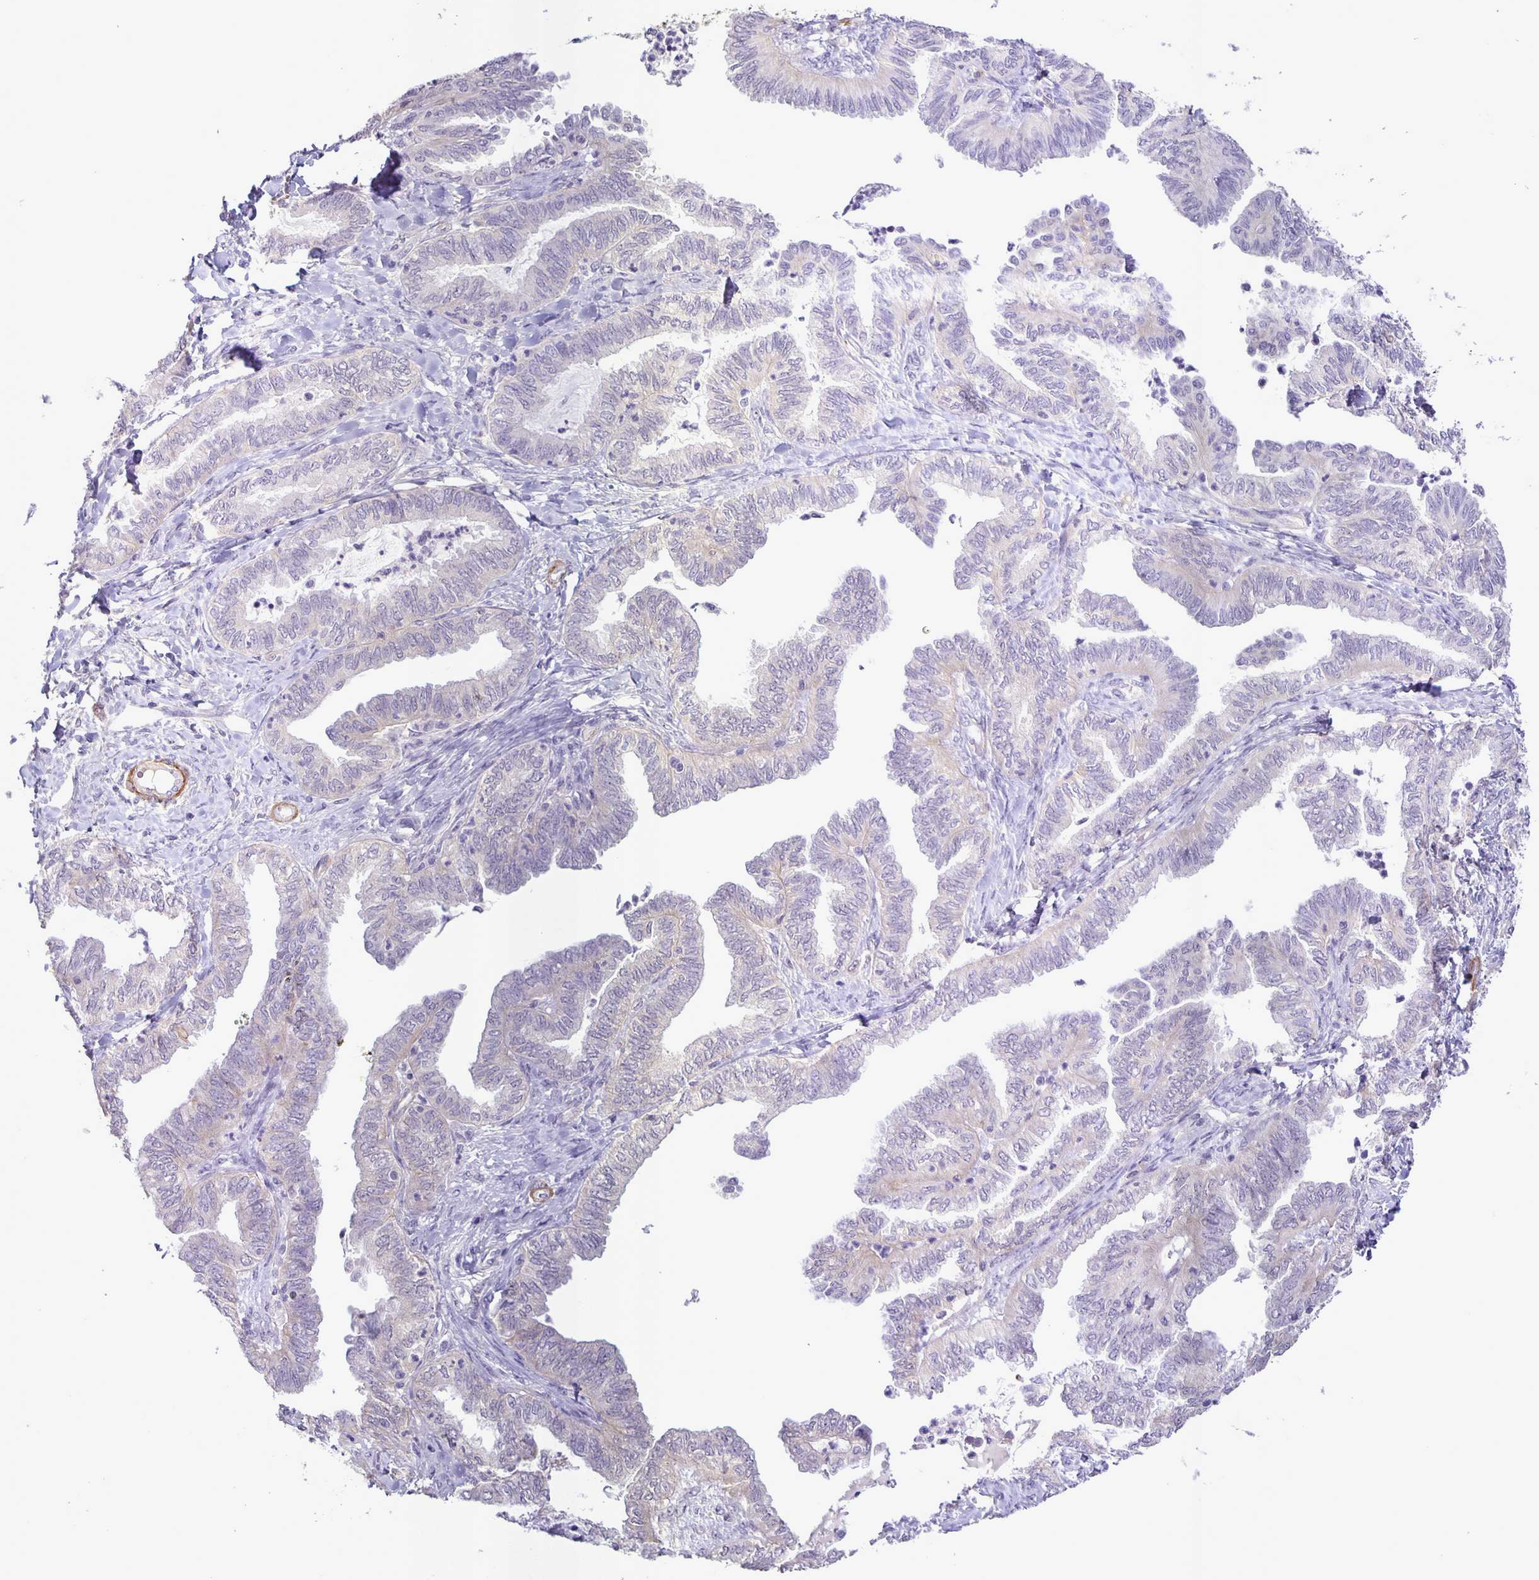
{"staining": {"intensity": "negative", "quantity": "none", "location": "none"}, "tissue": "ovarian cancer", "cell_type": "Tumor cells", "image_type": "cancer", "snomed": [{"axis": "morphology", "description": "Carcinoma, endometroid"}, {"axis": "topography", "description": "Ovary"}], "caption": "IHC histopathology image of neoplastic tissue: human ovarian cancer stained with DAB (3,3'-diaminobenzidine) shows no significant protein expression in tumor cells.", "gene": "SRCIN1", "patient": {"sex": "female", "age": 70}}